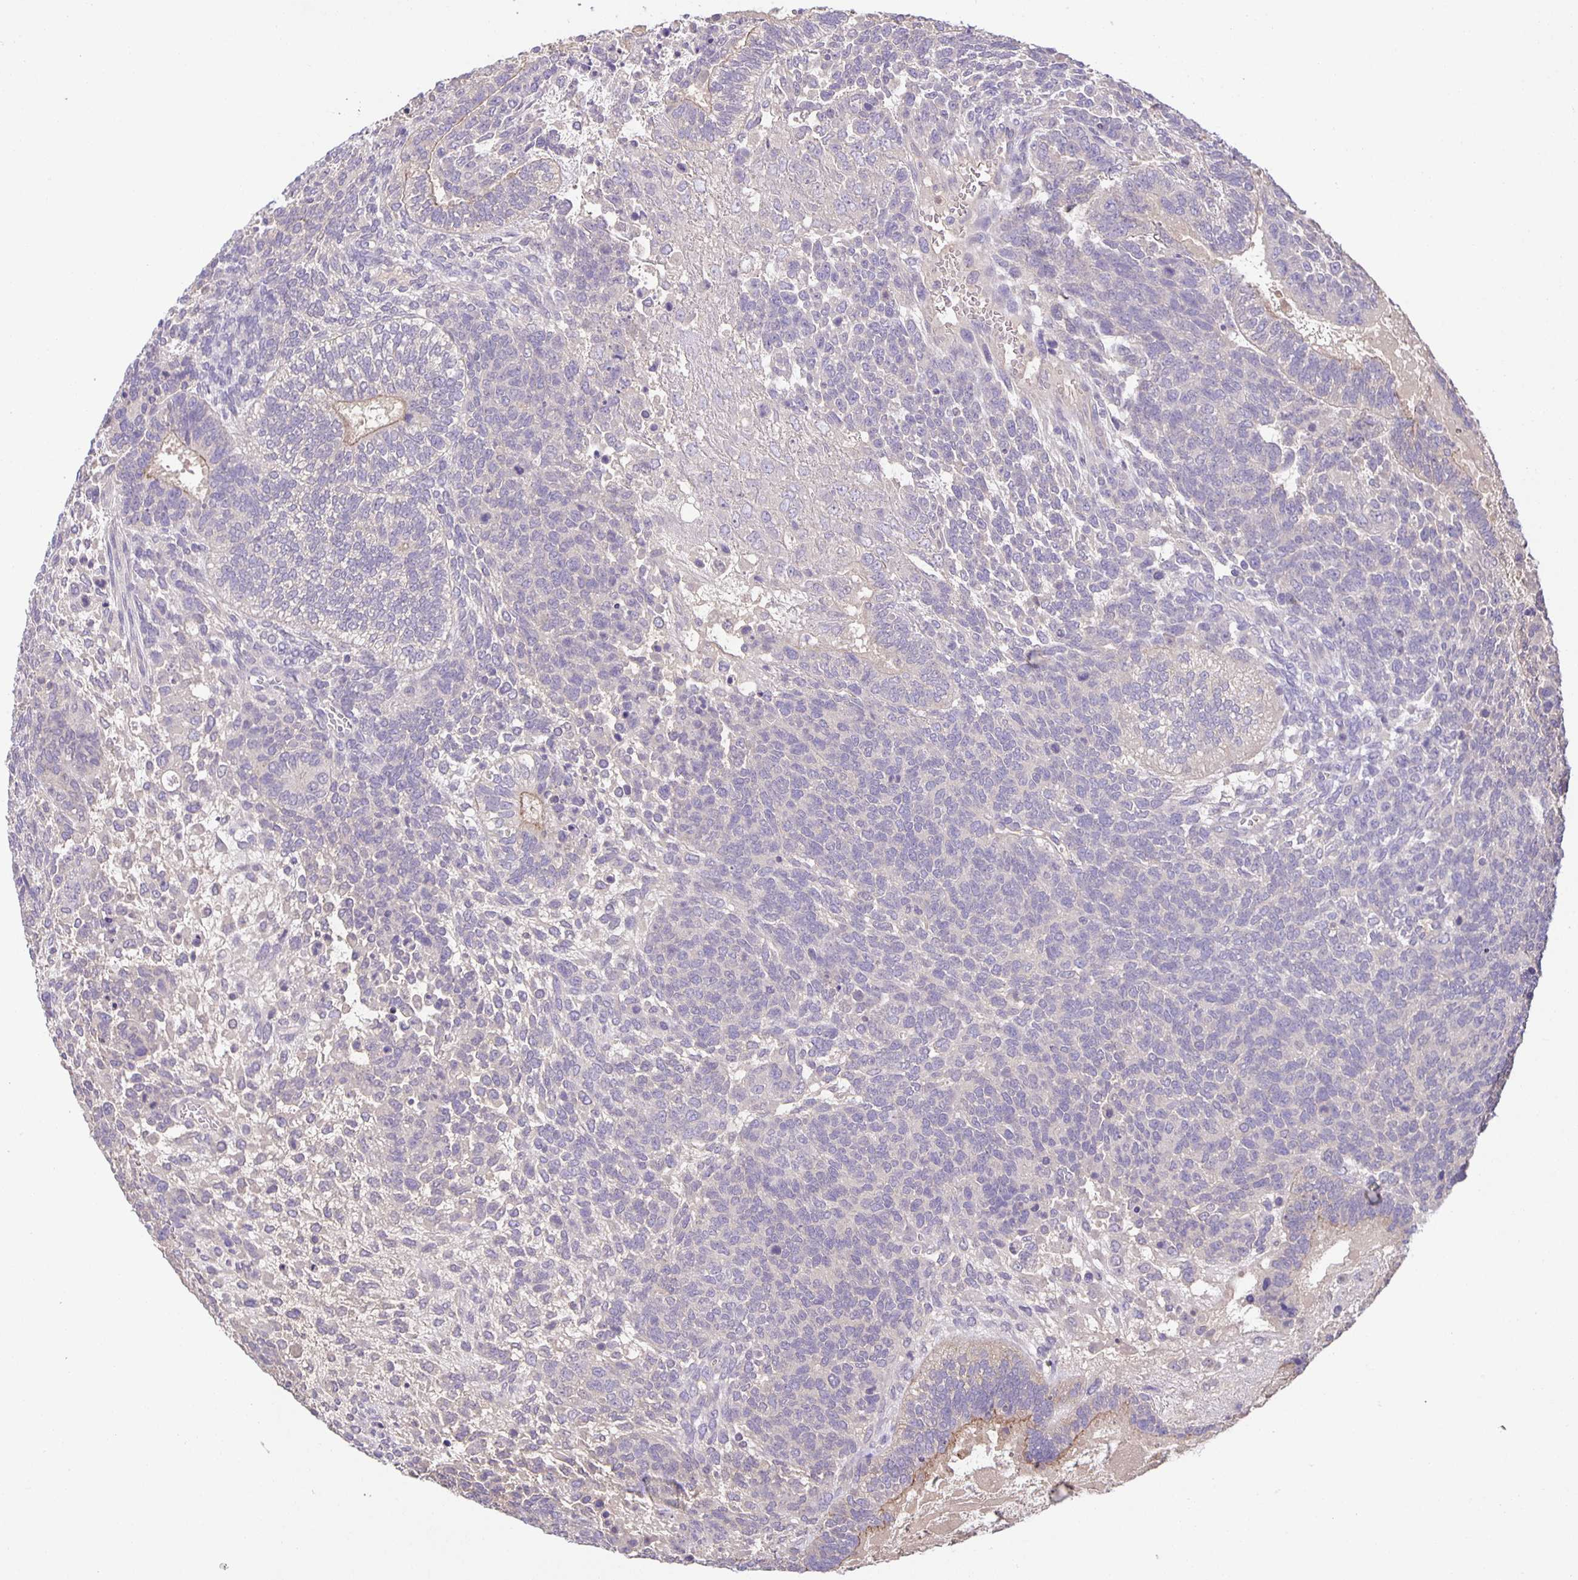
{"staining": {"intensity": "negative", "quantity": "none", "location": "none"}, "tissue": "testis cancer", "cell_type": "Tumor cells", "image_type": "cancer", "snomed": [{"axis": "morphology", "description": "Normal tissue, NOS"}, {"axis": "morphology", "description": "Carcinoma, Embryonal, NOS"}, {"axis": "topography", "description": "Testis"}, {"axis": "topography", "description": "Epididymis"}], "caption": "Immunohistochemical staining of human testis embryonal carcinoma shows no significant positivity in tumor cells.", "gene": "PTPN3", "patient": {"sex": "male", "age": 23}}